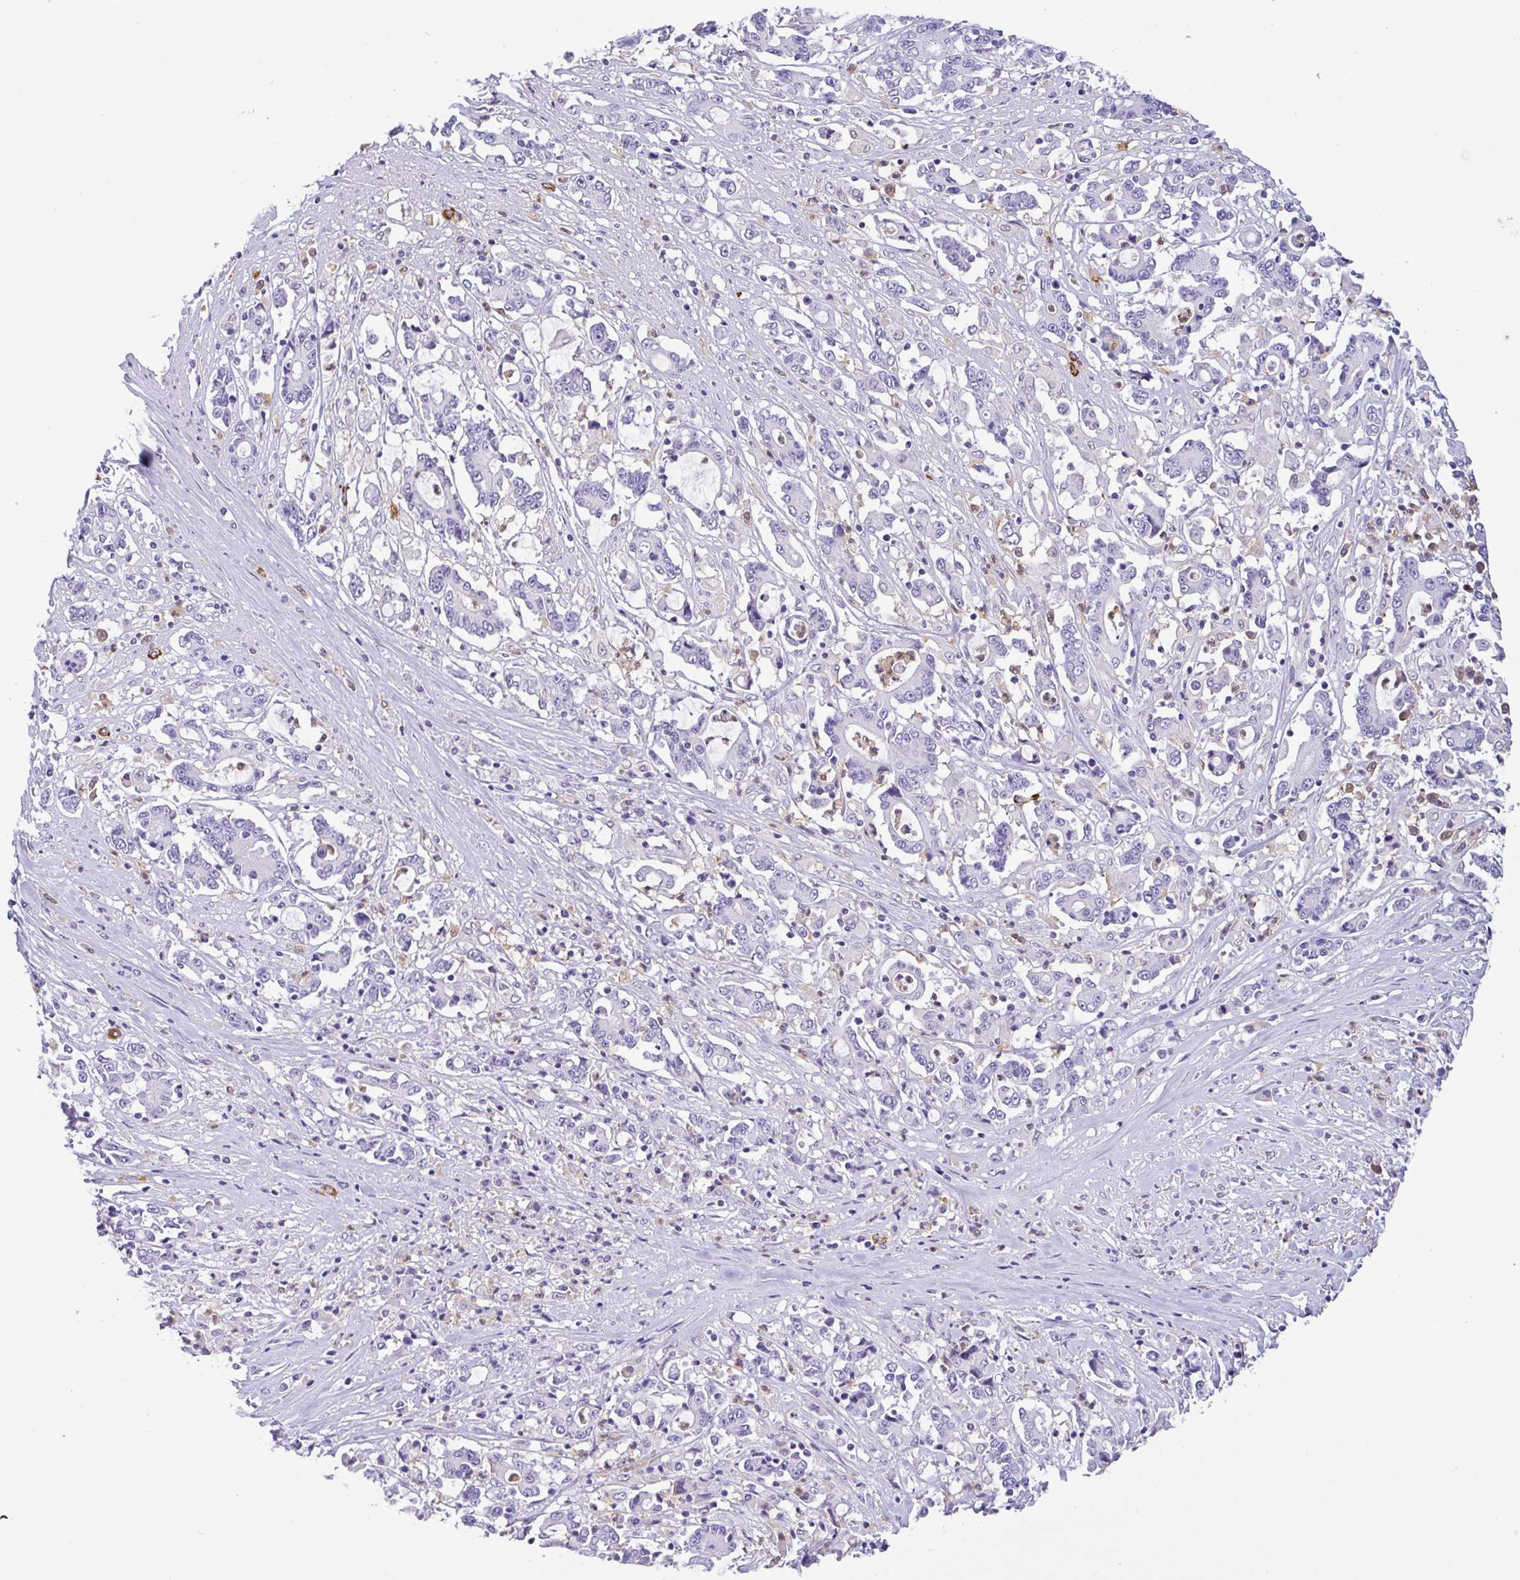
{"staining": {"intensity": "negative", "quantity": "none", "location": "none"}, "tissue": "stomach cancer", "cell_type": "Tumor cells", "image_type": "cancer", "snomed": [{"axis": "morphology", "description": "Adenocarcinoma, NOS"}, {"axis": "topography", "description": "Stomach, upper"}], "caption": "This micrograph is of adenocarcinoma (stomach) stained with IHC to label a protein in brown with the nuclei are counter-stained blue. There is no expression in tumor cells.", "gene": "NCF1", "patient": {"sex": "male", "age": 68}}